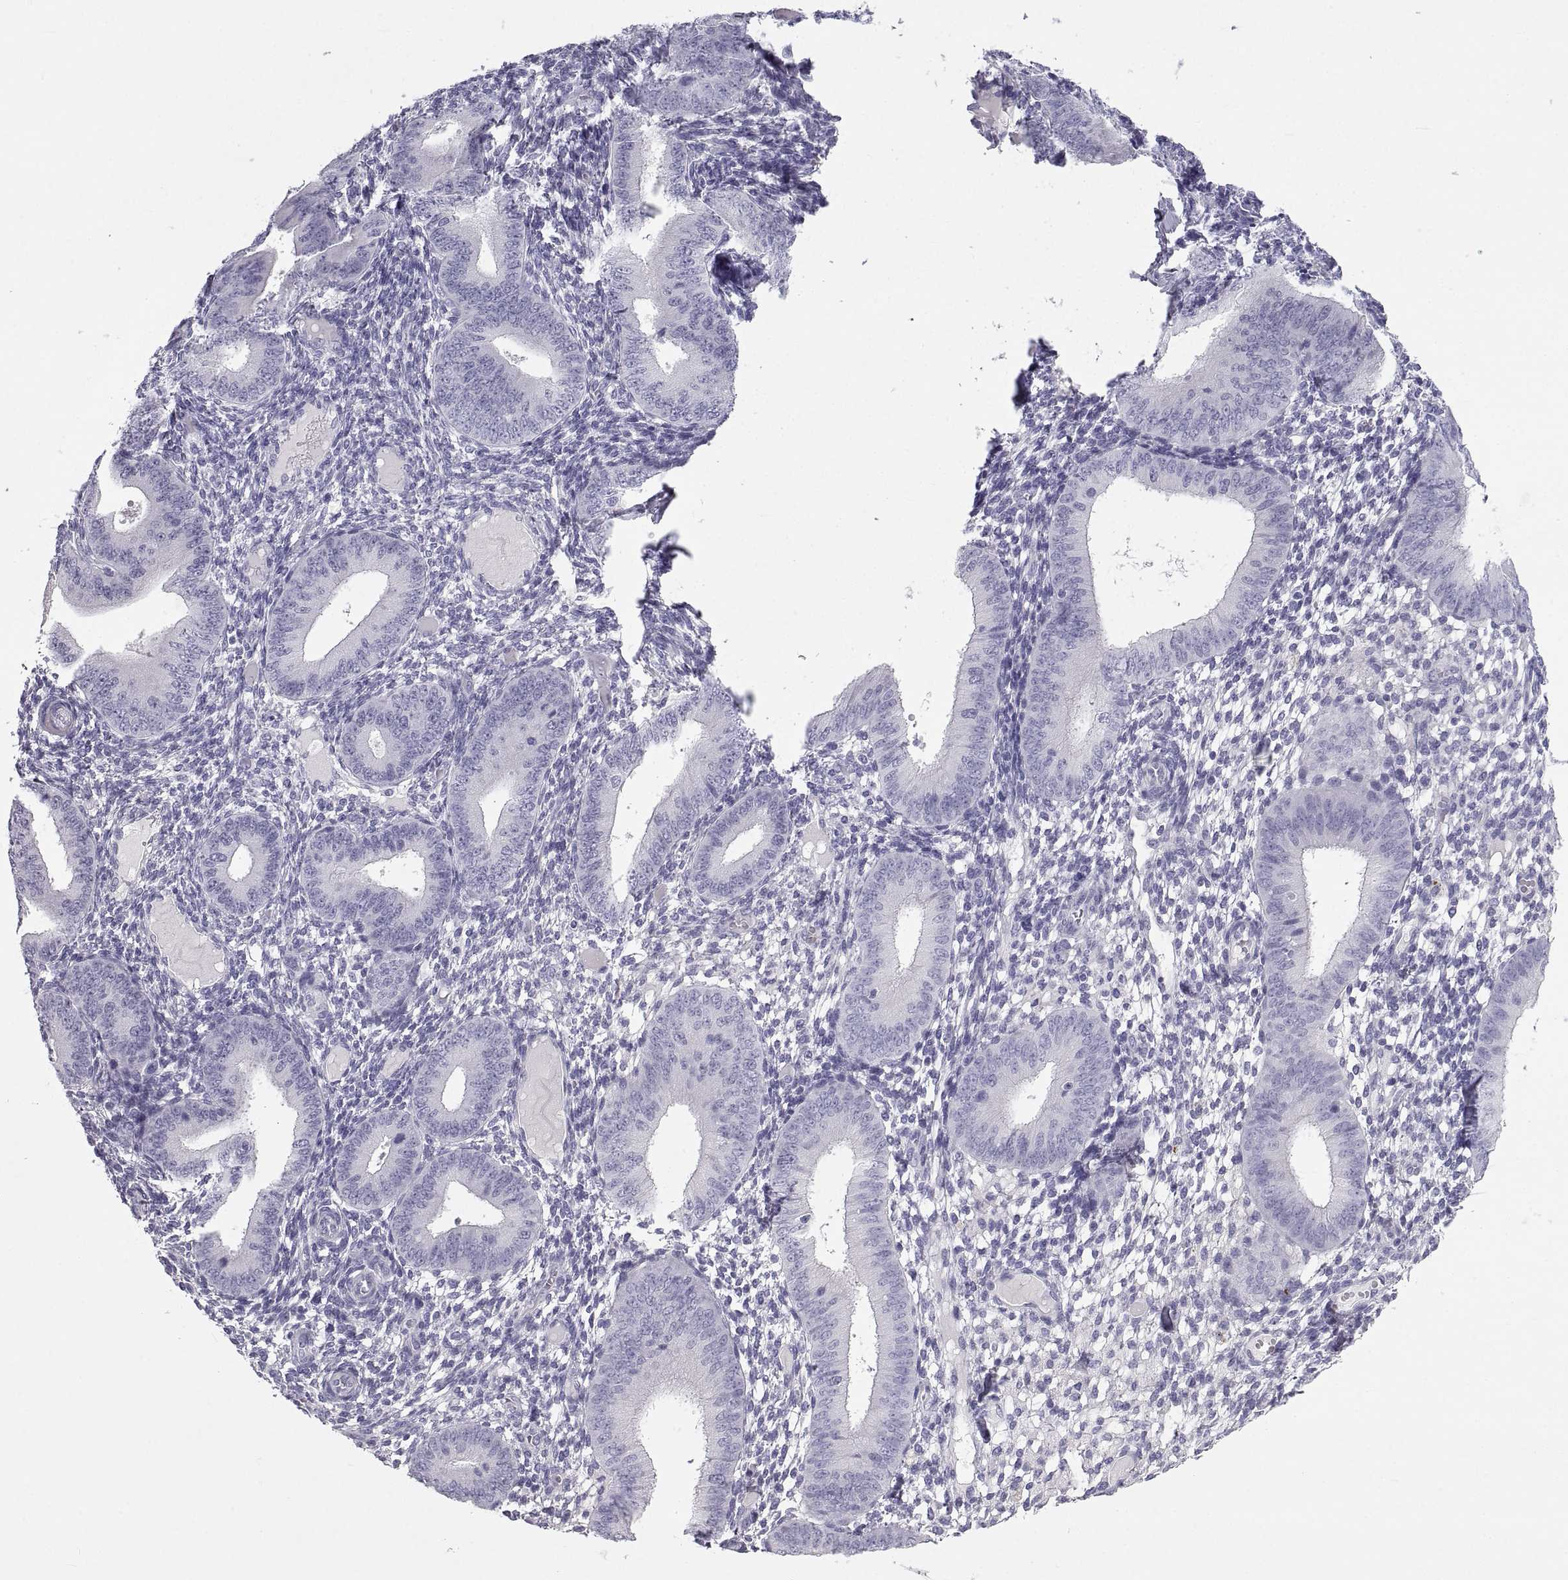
{"staining": {"intensity": "negative", "quantity": "none", "location": "none"}, "tissue": "endometrium", "cell_type": "Cells in endometrial stroma", "image_type": "normal", "snomed": [{"axis": "morphology", "description": "Normal tissue, NOS"}, {"axis": "topography", "description": "Endometrium"}], "caption": "The histopathology image displays no staining of cells in endometrial stroma in benign endometrium.", "gene": "PCSK1N", "patient": {"sex": "female", "age": 39}}